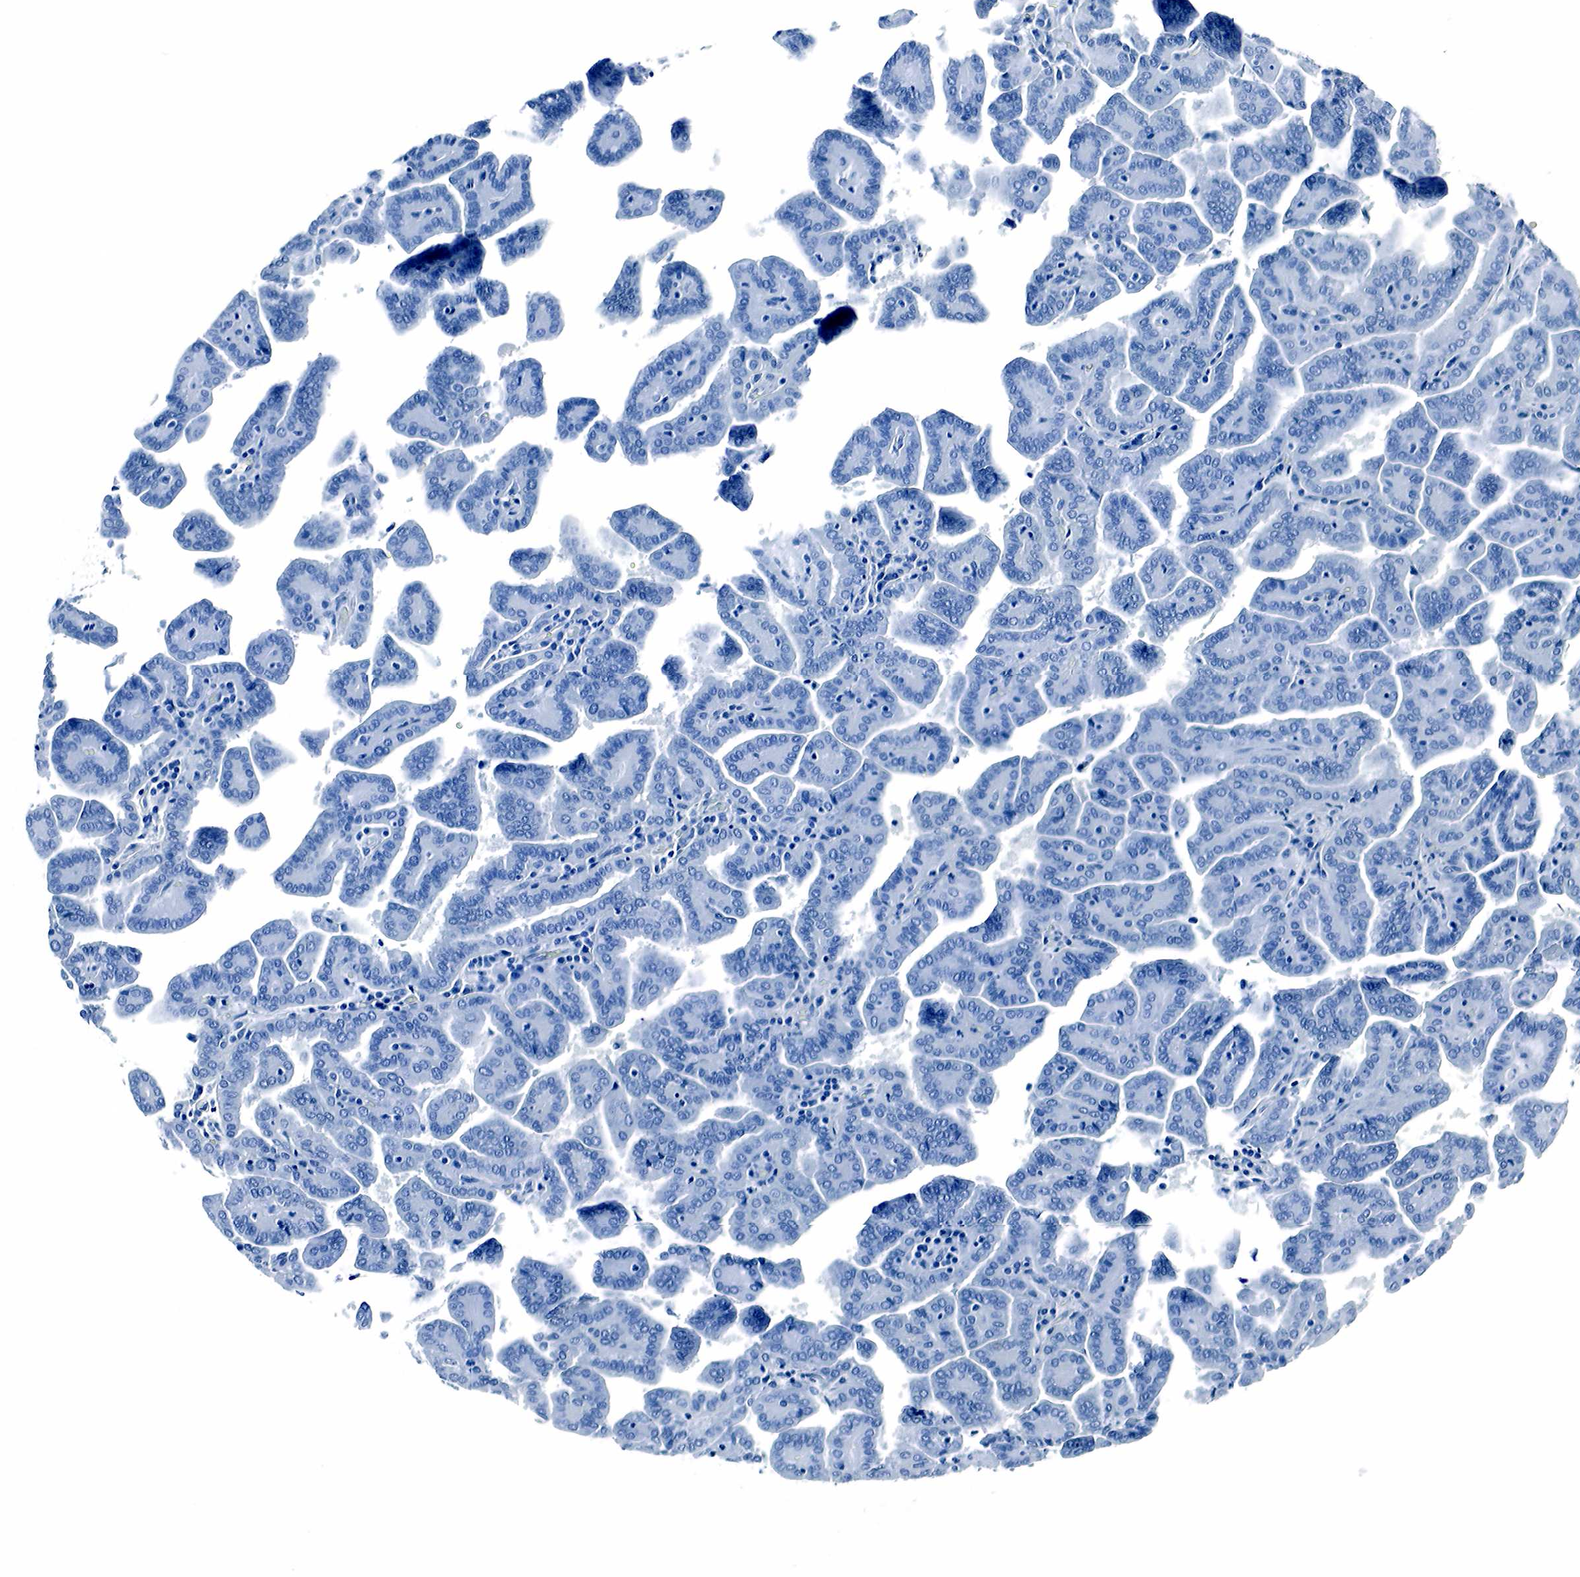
{"staining": {"intensity": "negative", "quantity": "none", "location": "none"}, "tissue": "renal cancer", "cell_type": "Tumor cells", "image_type": "cancer", "snomed": [{"axis": "morphology", "description": "Adenocarcinoma, NOS"}, {"axis": "topography", "description": "Kidney"}], "caption": "This histopathology image is of renal cancer stained with immunohistochemistry (IHC) to label a protein in brown with the nuclei are counter-stained blue. There is no expression in tumor cells.", "gene": "GAST", "patient": {"sex": "male", "age": 61}}